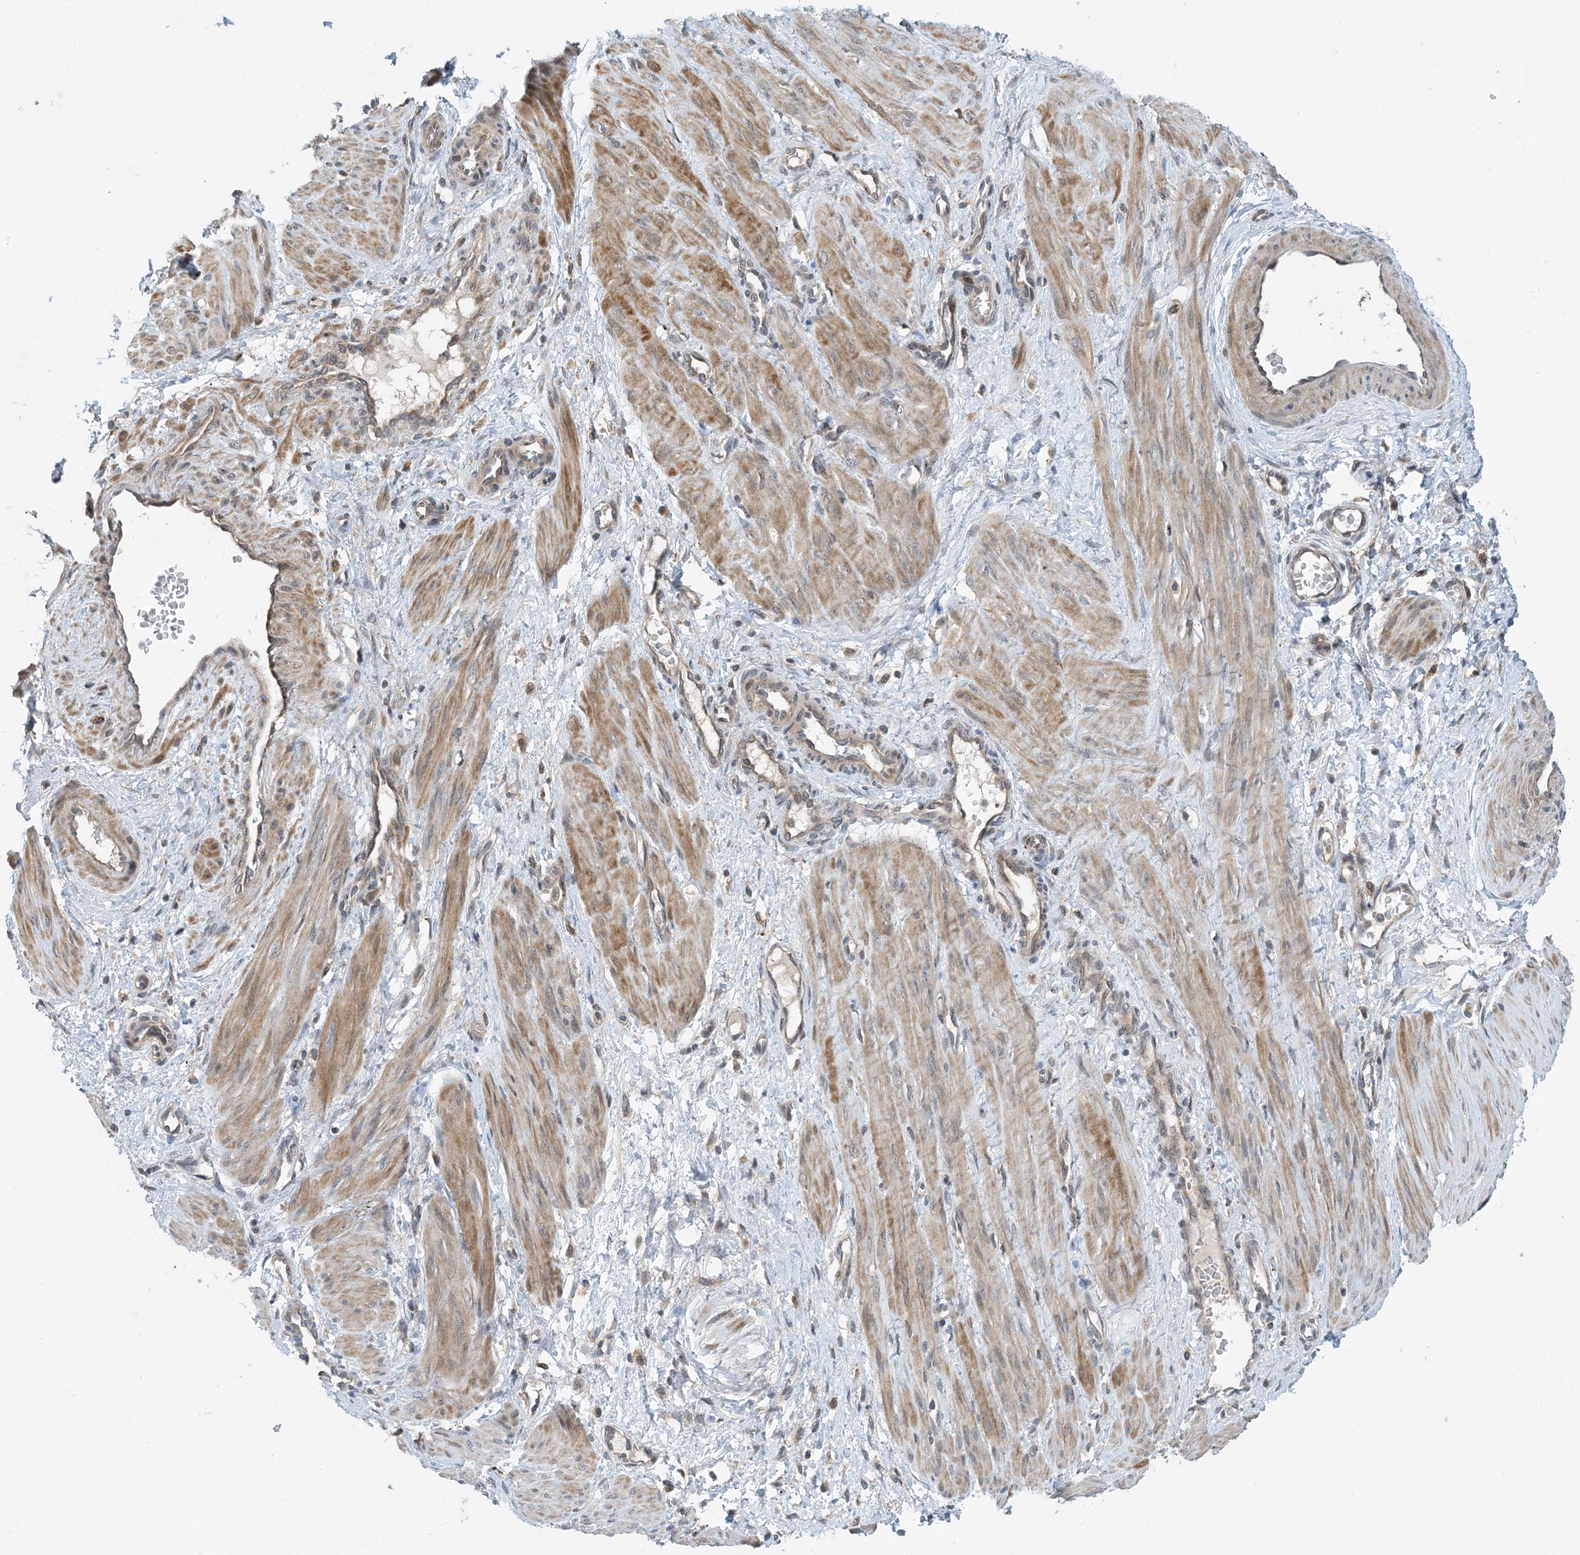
{"staining": {"intensity": "moderate", "quantity": ">75%", "location": "cytoplasmic/membranous"}, "tissue": "smooth muscle", "cell_type": "Smooth muscle cells", "image_type": "normal", "snomed": [{"axis": "morphology", "description": "Normal tissue, NOS"}, {"axis": "topography", "description": "Endometrium"}], "caption": "Brown immunohistochemical staining in benign human smooth muscle exhibits moderate cytoplasmic/membranous expression in approximately >75% of smooth muscle cells.", "gene": "PHOSPHO2", "patient": {"sex": "female", "age": 33}}